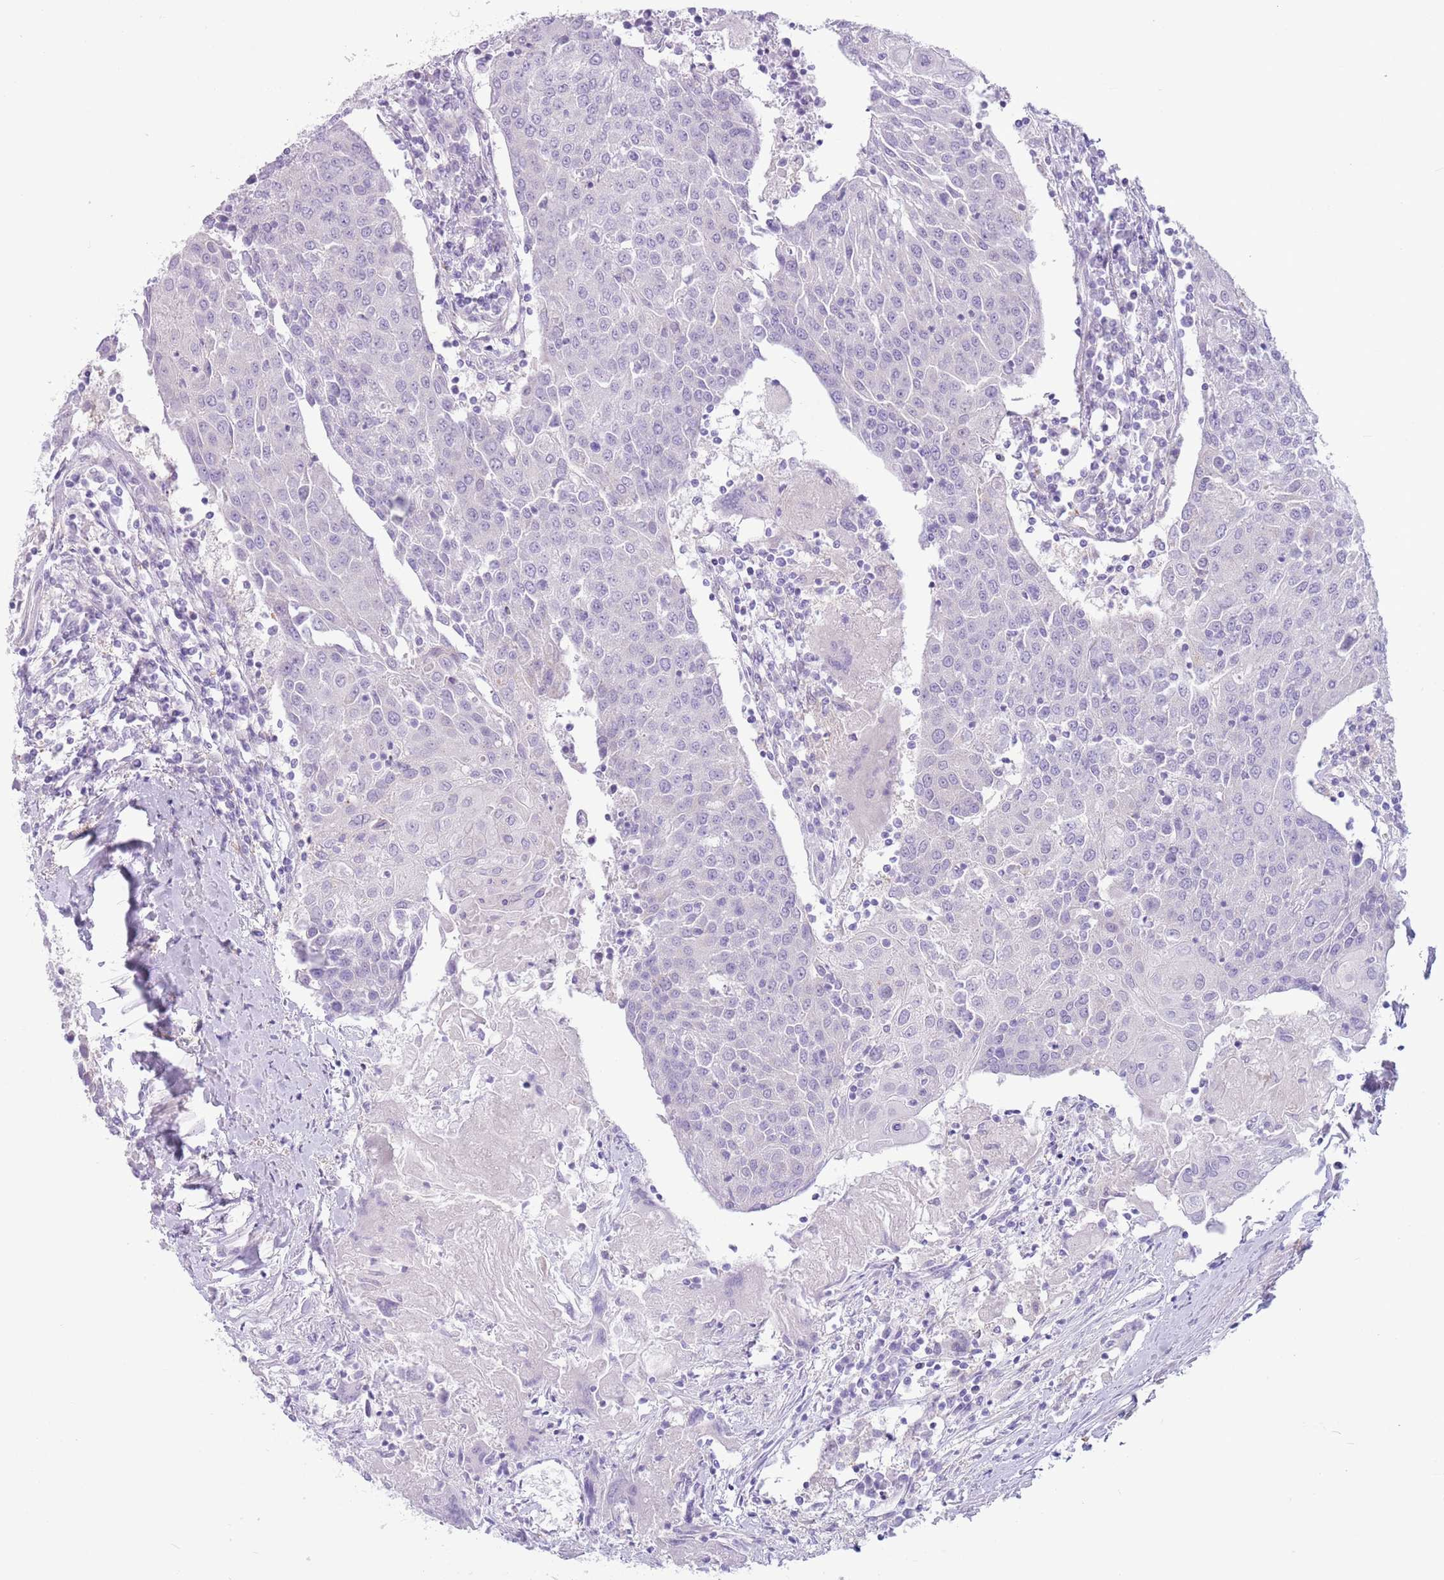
{"staining": {"intensity": "negative", "quantity": "none", "location": "none"}, "tissue": "urothelial cancer", "cell_type": "Tumor cells", "image_type": "cancer", "snomed": [{"axis": "morphology", "description": "Urothelial carcinoma, High grade"}, {"axis": "topography", "description": "Urinary bladder"}], "caption": "Immunohistochemical staining of urothelial carcinoma (high-grade) demonstrates no significant positivity in tumor cells.", "gene": "SNX6", "patient": {"sex": "female", "age": 85}}